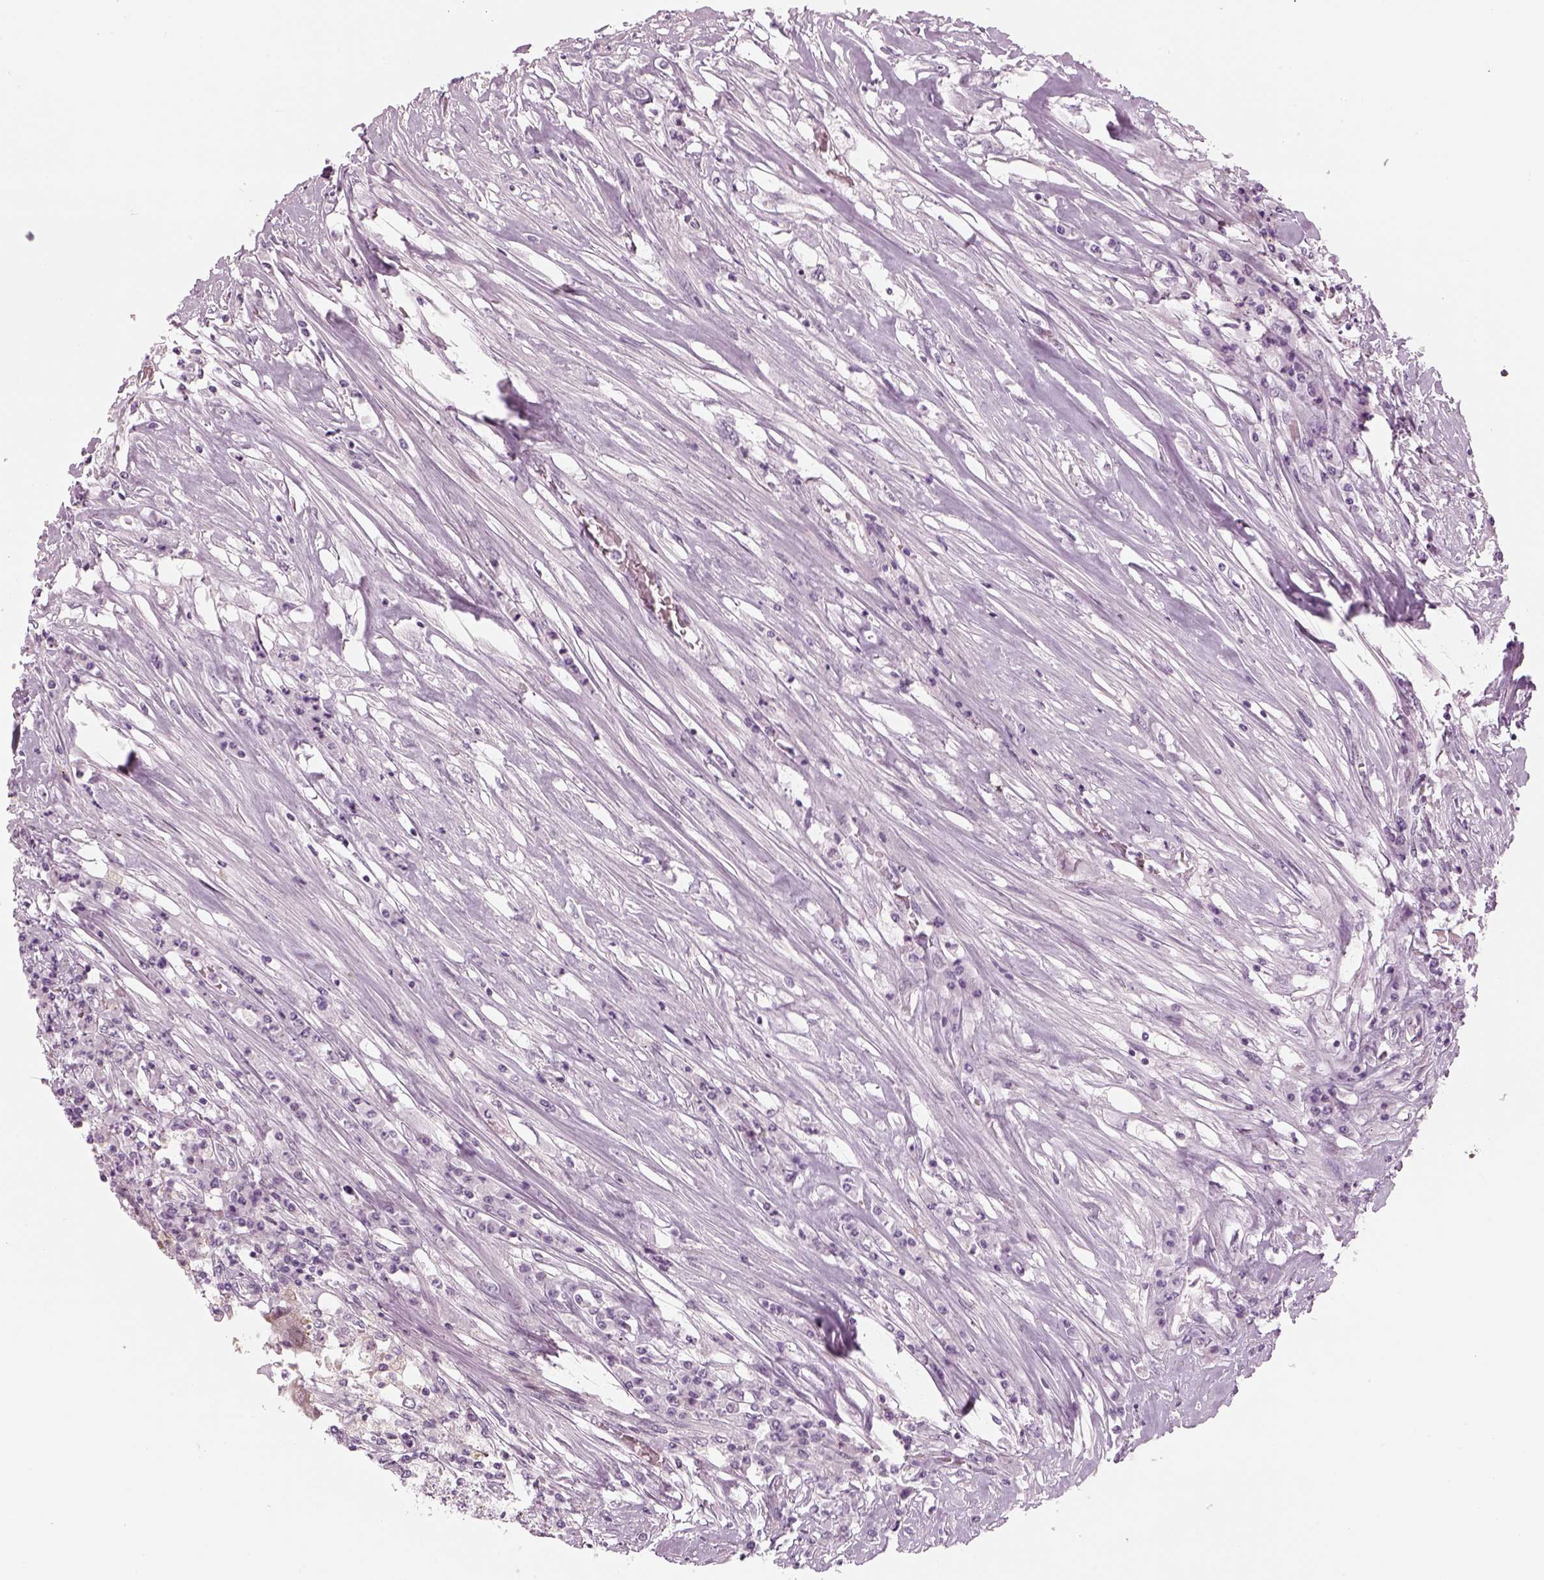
{"staining": {"intensity": "negative", "quantity": "none", "location": "none"}, "tissue": "colorectal cancer", "cell_type": "Tumor cells", "image_type": "cancer", "snomed": [{"axis": "morphology", "description": "Adenocarcinoma, NOS"}, {"axis": "topography", "description": "Rectum"}], "caption": "There is no significant staining in tumor cells of colorectal cancer.", "gene": "LRRIQ3", "patient": {"sex": "male", "age": 54}}